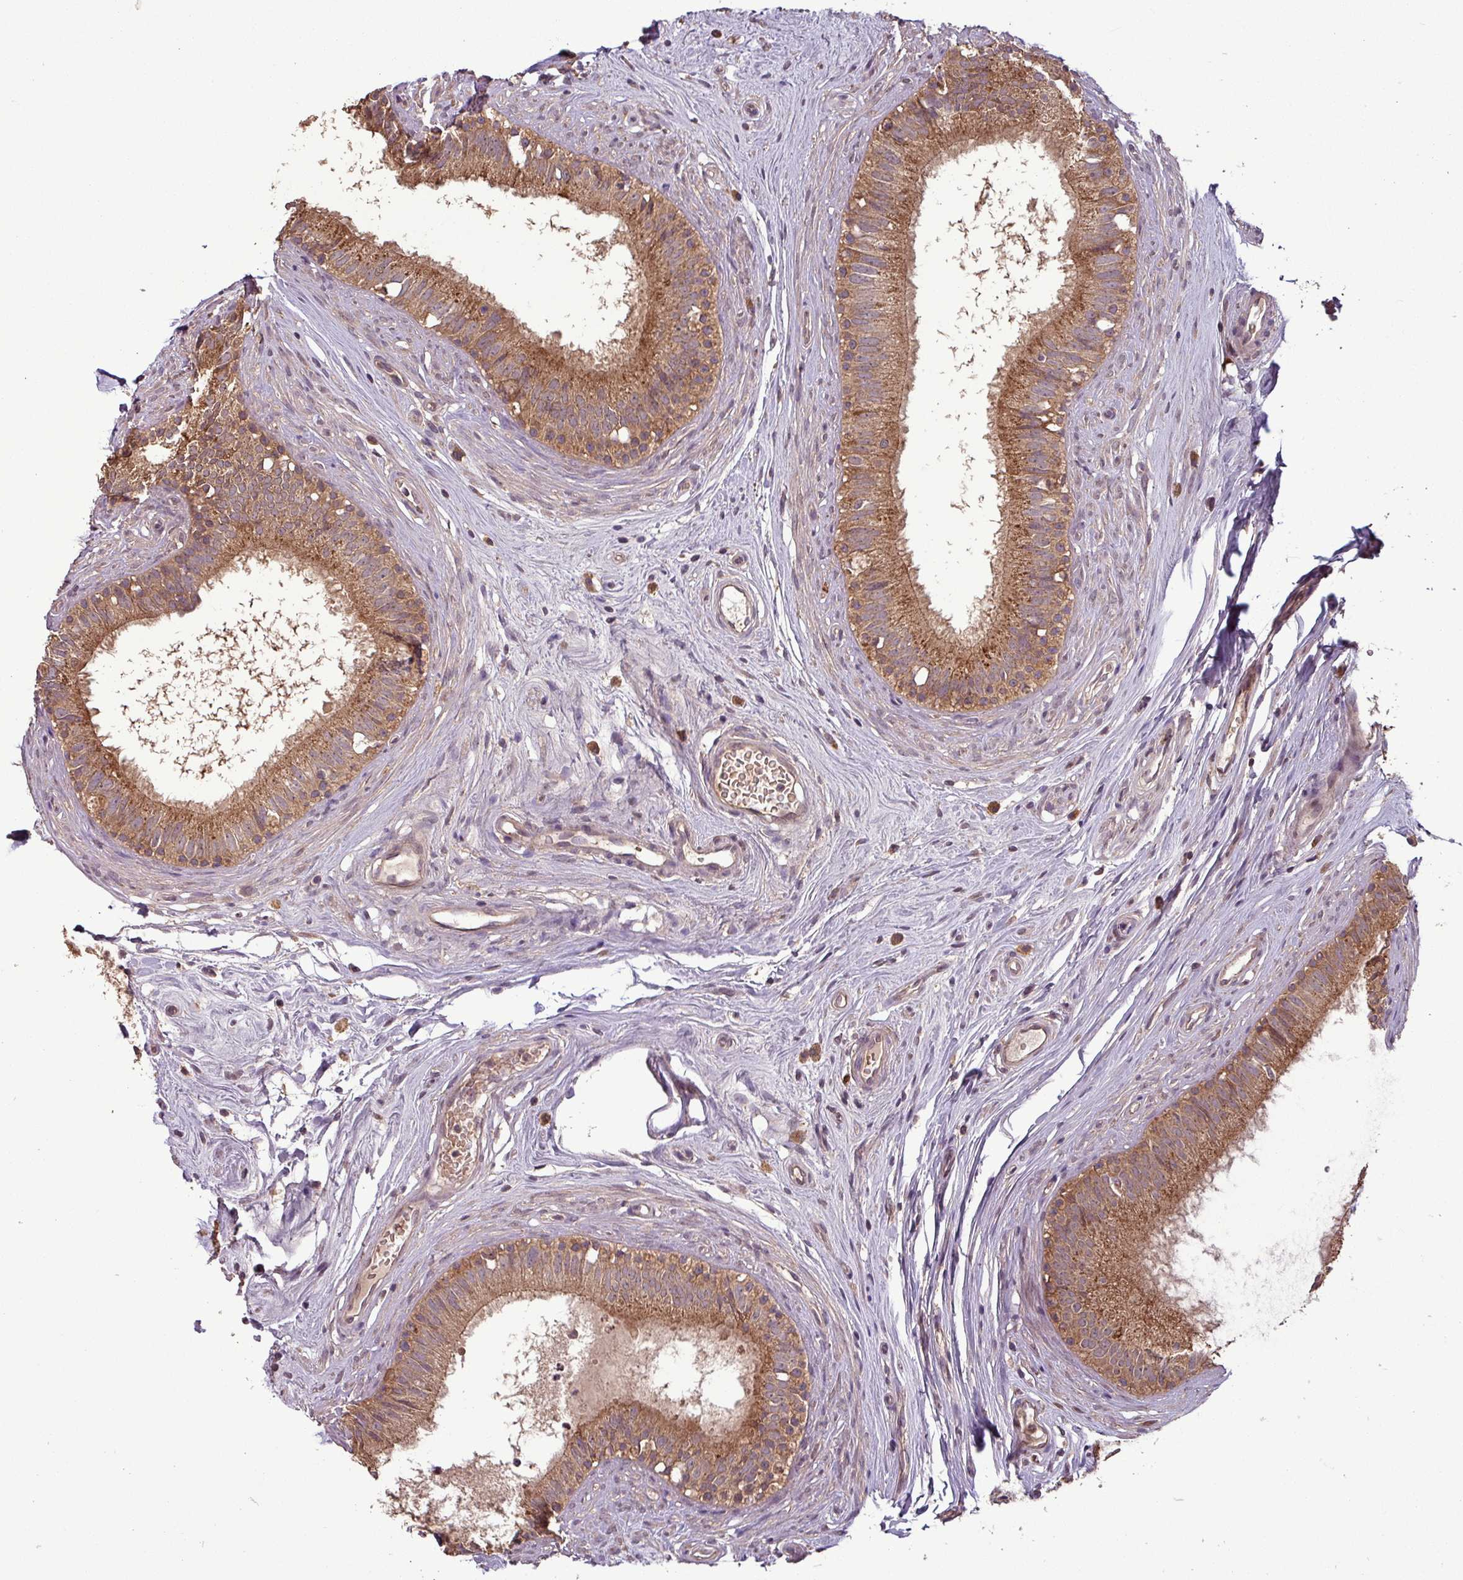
{"staining": {"intensity": "moderate", "quantity": ">75%", "location": "cytoplasmic/membranous"}, "tissue": "epididymis", "cell_type": "Glandular cells", "image_type": "normal", "snomed": [{"axis": "morphology", "description": "Normal tissue, NOS"}, {"axis": "topography", "description": "Epididymis"}], "caption": "Brown immunohistochemical staining in benign epididymis demonstrates moderate cytoplasmic/membranous positivity in about >75% of glandular cells.", "gene": "NT5C3A", "patient": {"sex": "male", "age": 74}}